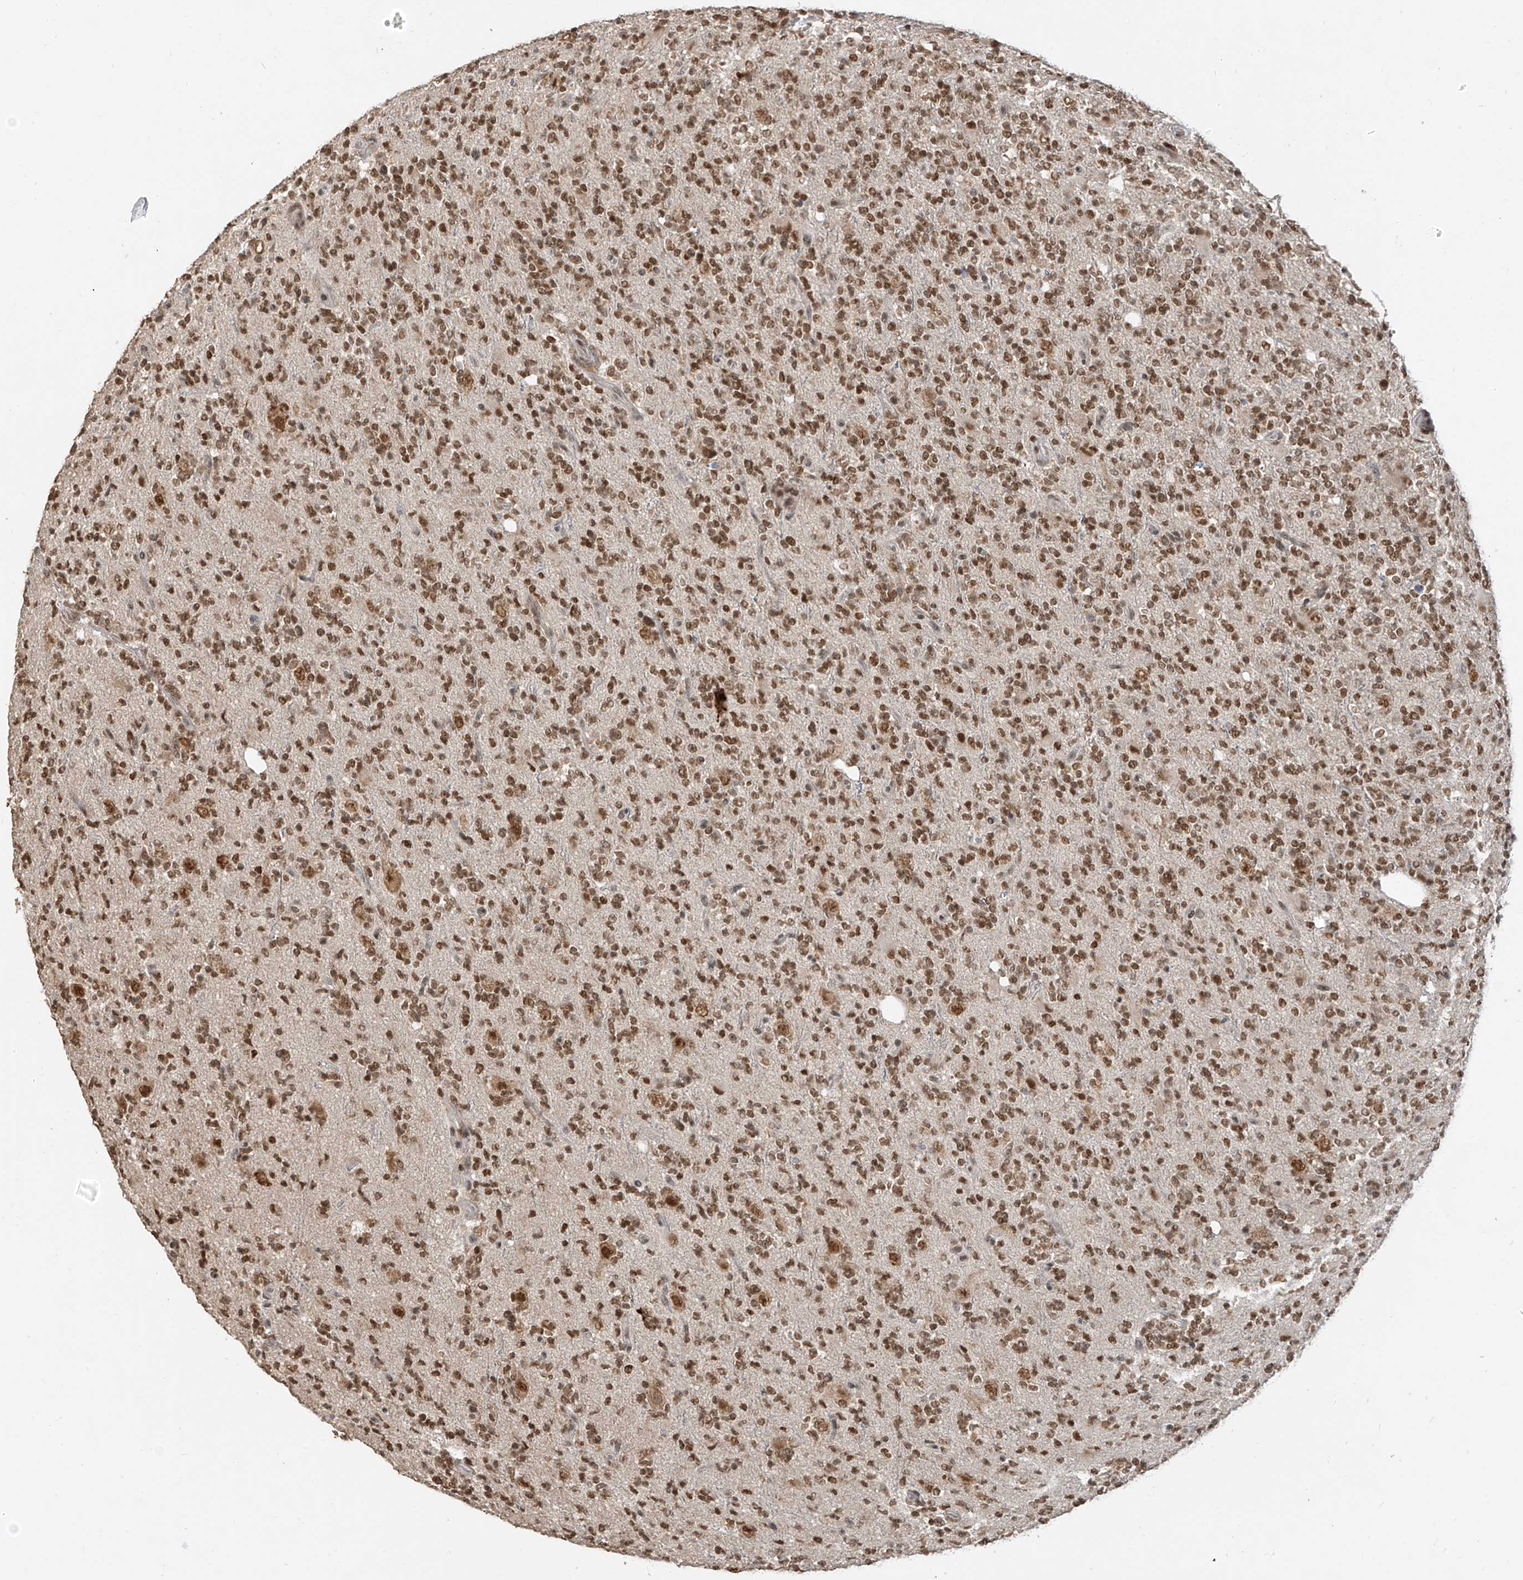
{"staining": {"intensity": "moderate", "quantity": ">75%", "location": "nuclear"}, "tissue": "glioma", "cell_type": "Tumor cells", "image_type": "cancer", "snomed": [{"axis": "morphology", "description": "Glioma, malignant, High grade"}, {"axis": "topography", "description": "Brain"}], "caption": "Immunohistochemical staining of human glioma demonstrates medium levels of moderate nuclear positivity in about >75% of tumor cells. (IHC, brightfield microscopy, high magnification).", "gene": "ZMYM2", "patient": {"sex": "female", "age": 62}}